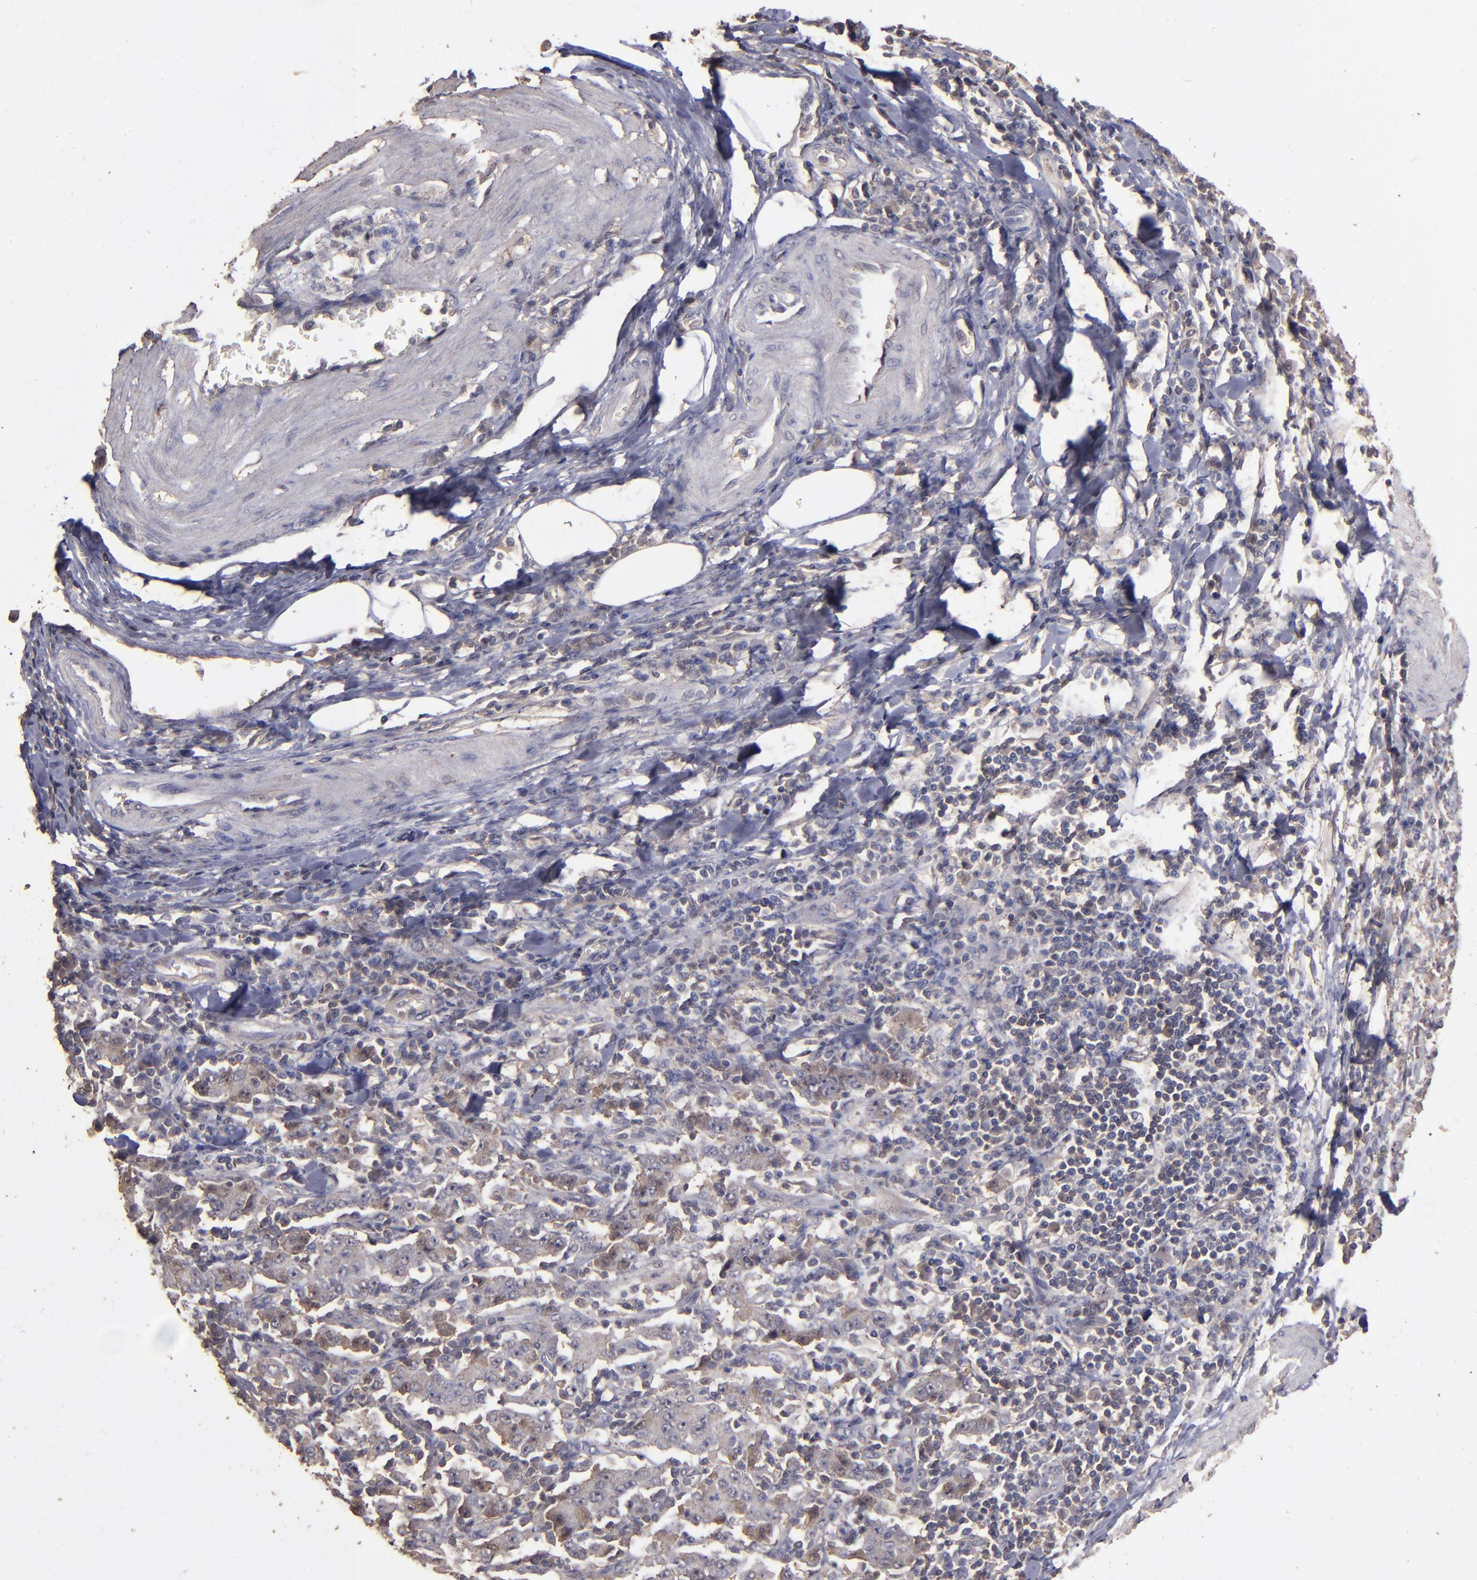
{"staining": {"intensity": "weak", "quantity": "25%-75%", "location": "cytoplasmic/membranous"}, "tissue": "stomach cancer", "cell_type": "Tumor cells", "image_type": "cancer", "snomed": [{"axis": "morphology", "description": "Normal tissue, NOS"}, {"axis": "morphology", "description": "Adenocarcinoma, NOS"}, {"axis": "topography", "description": "Stomach, upper"}, {"axis": "topography", "description": "Stomach"}], "caption": "Protein staining reveals weak cytoplasmic/membranous positivity in approximately 25%-75% of tumor cells in adenocarcinoma (stomach). The staining was performed using DAB, with brown indicating positive protein expression. Nuclei are stained blue with hematoxylin.", "gene": "FAT1", "patient": {"sex": "male", "age": 59}}